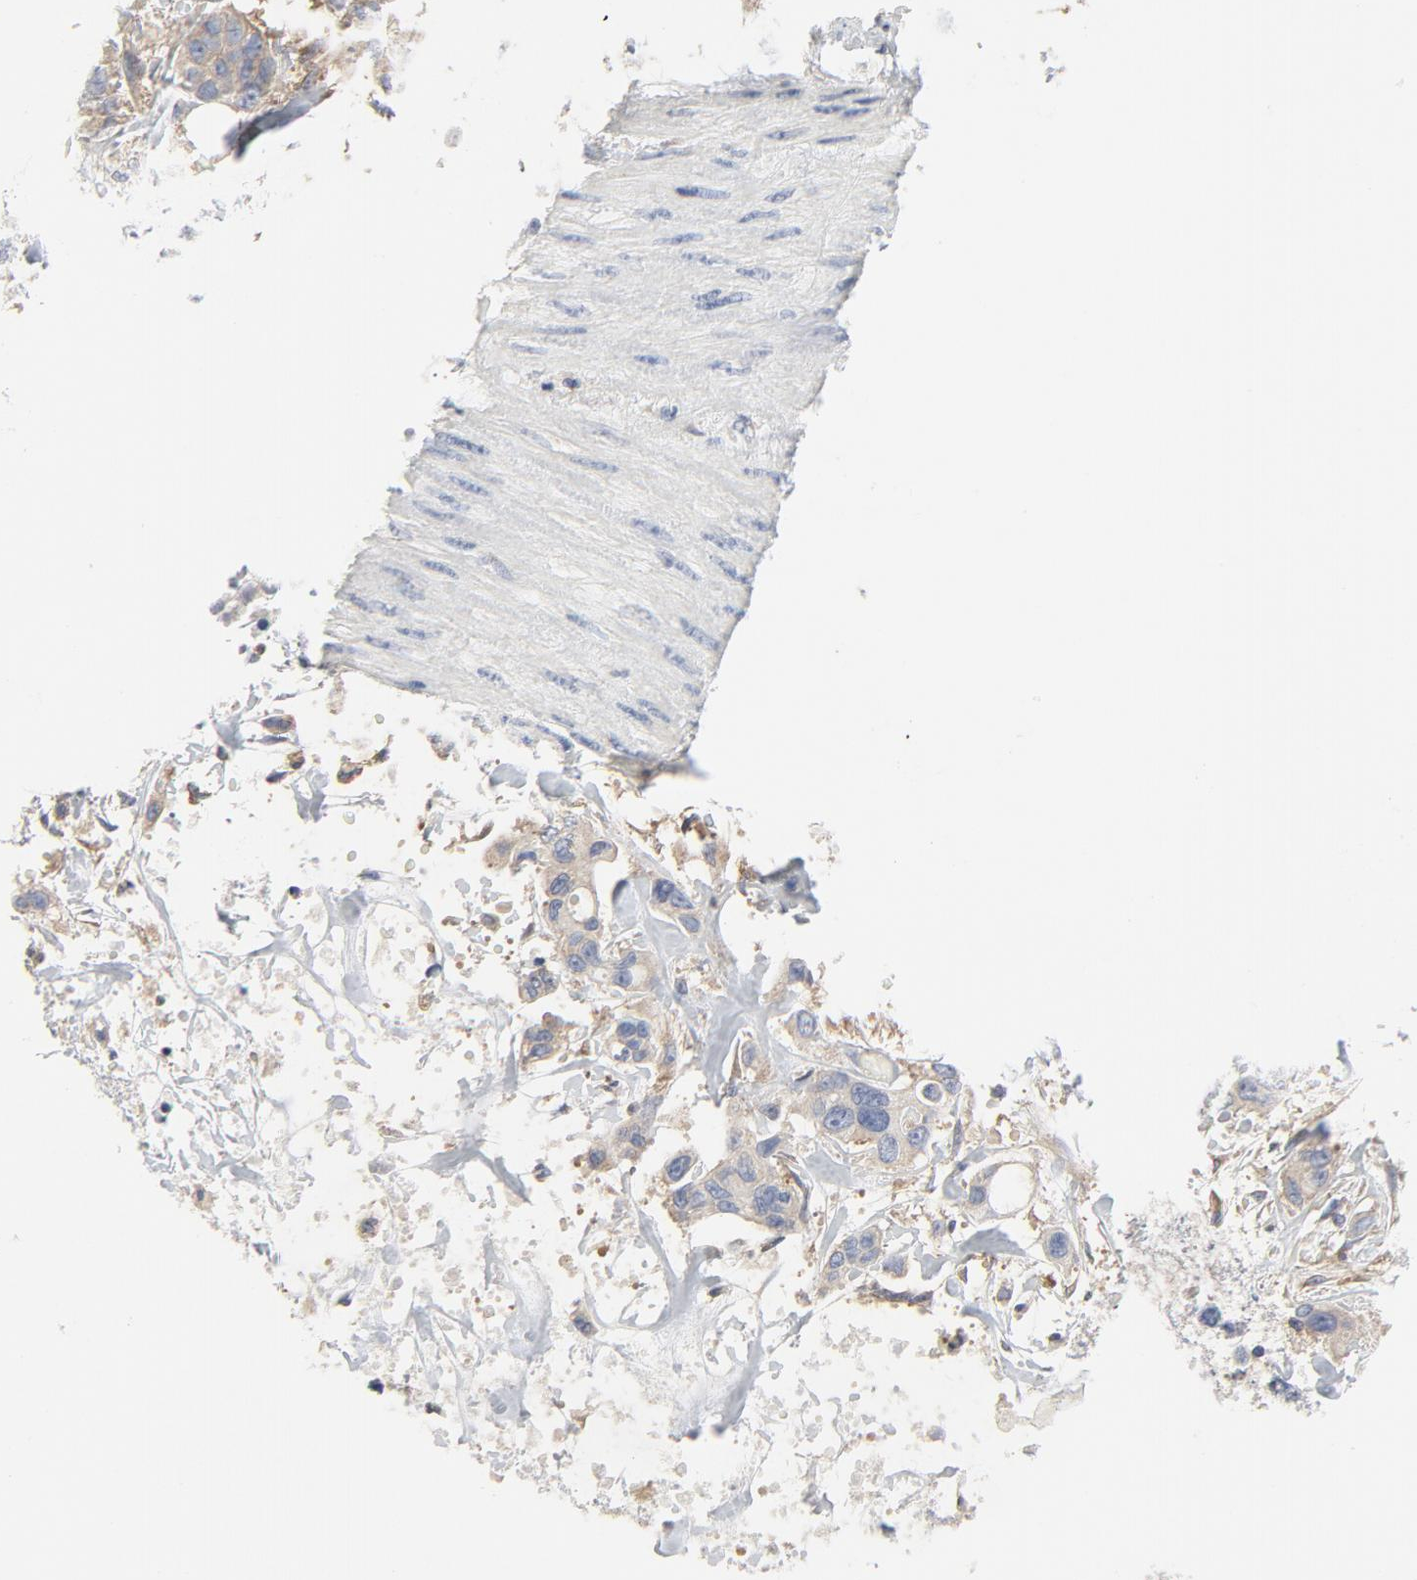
{"staining": {"intensity": "weak", "quantity": "25%-75%", "location": "cytoplasmic/membranous"}, "tissue": "stomach cancer", "cell_type": "Tumor cells", "image_type": "cancer", "snomed": [{"axis": "morphology", "description": "Adenocarcinoma, NOS"}, {"axis": "topography", "description": "Stomach, upper"}], "caption": "Stomach cancer was stained to show a protein in brown. There is low levels of weak cytoplasmic/membranous positivity in approximately 25%-75% of tumor cells.", "gene": "RABEP1", "patient": {"sex": "male", "age": 47}}